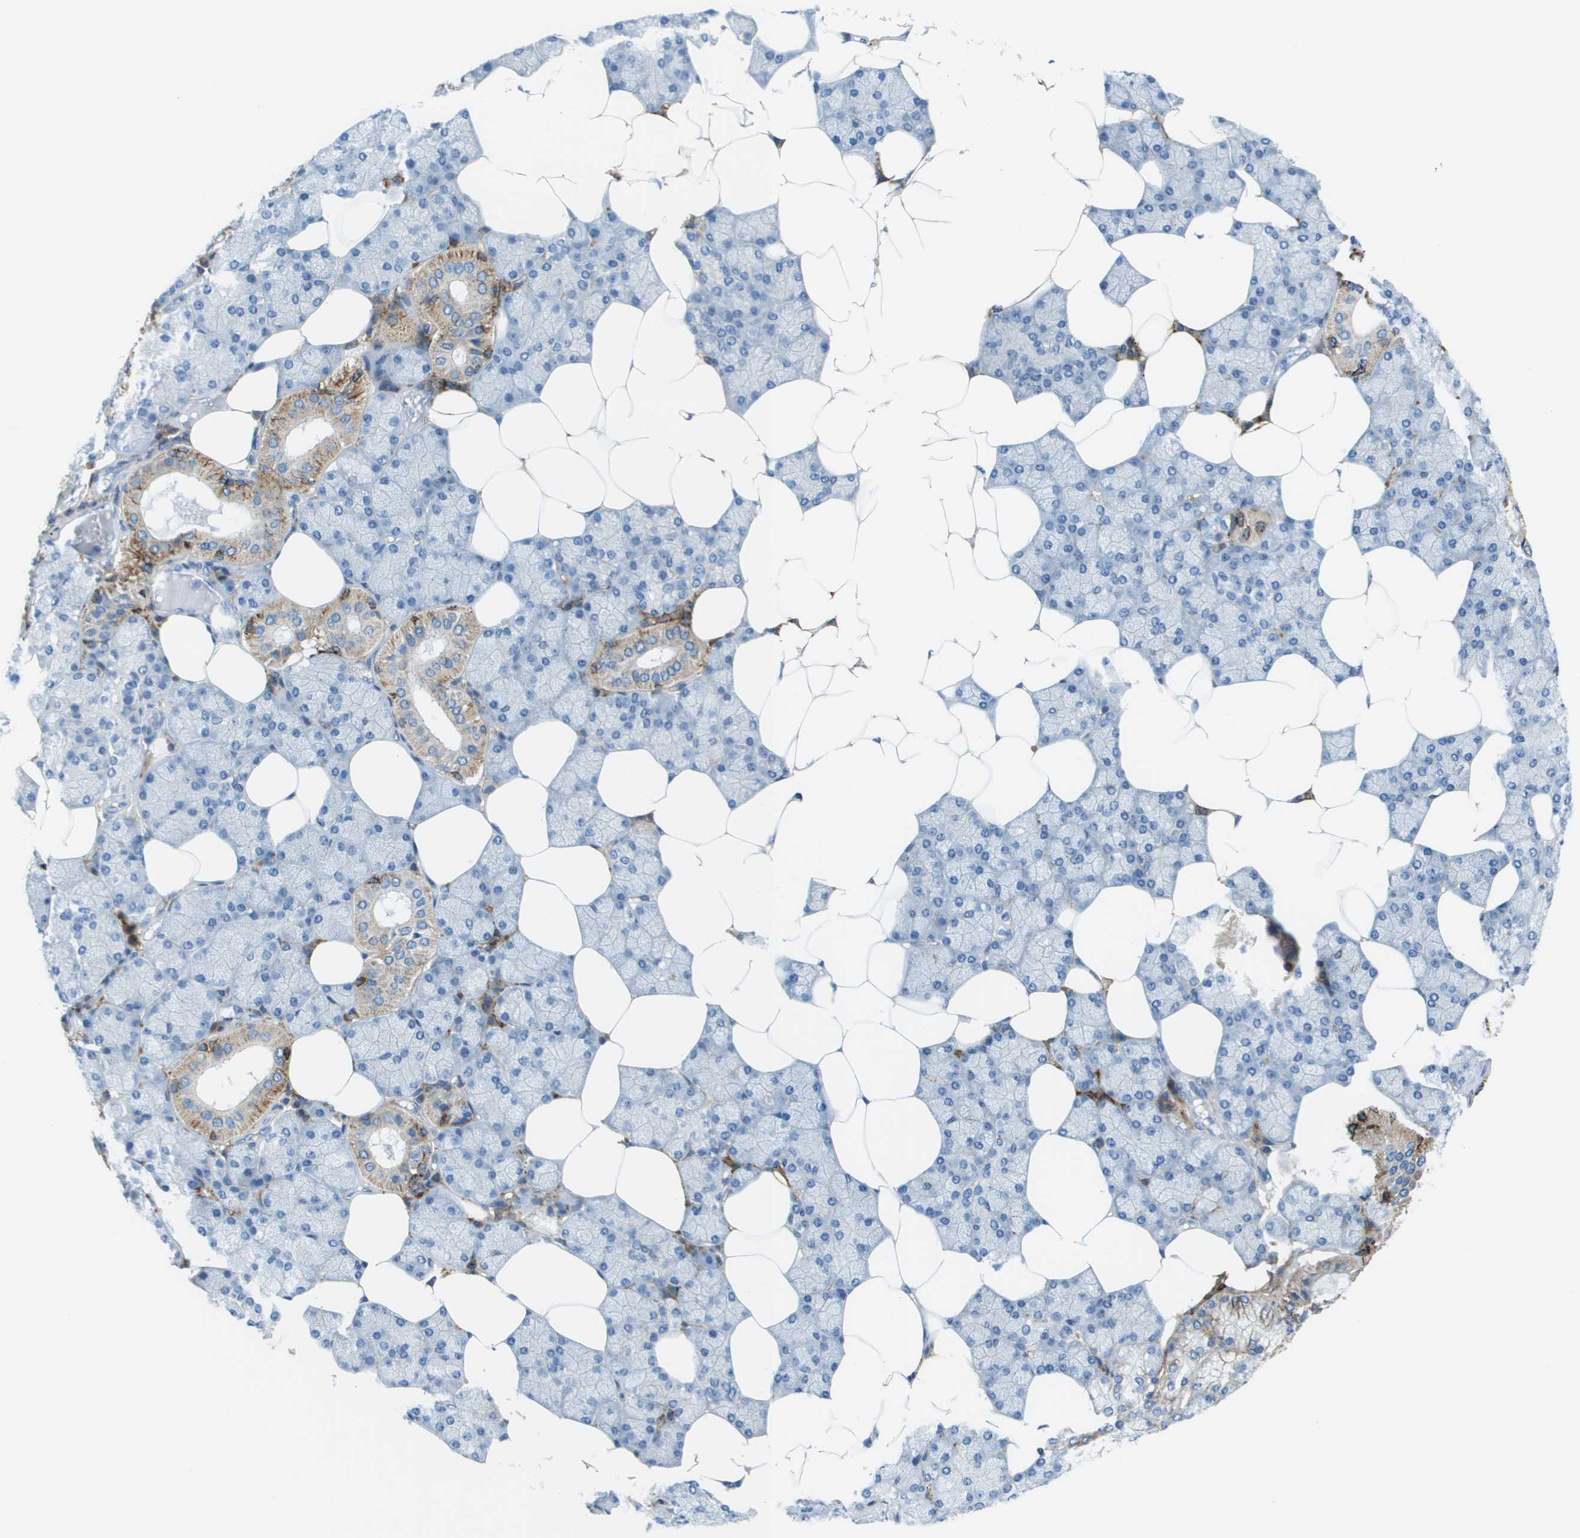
{"staining": {"intensity": "moderate", "quantity": "<25%", "location": "cytoplasmic/membranous"}, "tissue": "salivary gland", "cell_type": "Glandular cells", "image_type": "normal", "snomed": [{"axis": "morphology", "description": "Normal tissue, NOS"}, {"axis": "topography", "description": "Salivary gland"}], "caption": "The micrograph demonstrates immunohistochemical staining of unremarkable salivary gland. There is moderate cytoplasmic/membranous expression is appreciated in approximately <25% of glandular cells. Using DAB (3,3'-diaminobenzidine) (brown) and hematoxylin (blue) stains, captured at high magnification using brightfield microscopy.", "gene": "SDC1", "patient": {"sex": "male", "age": 62}}